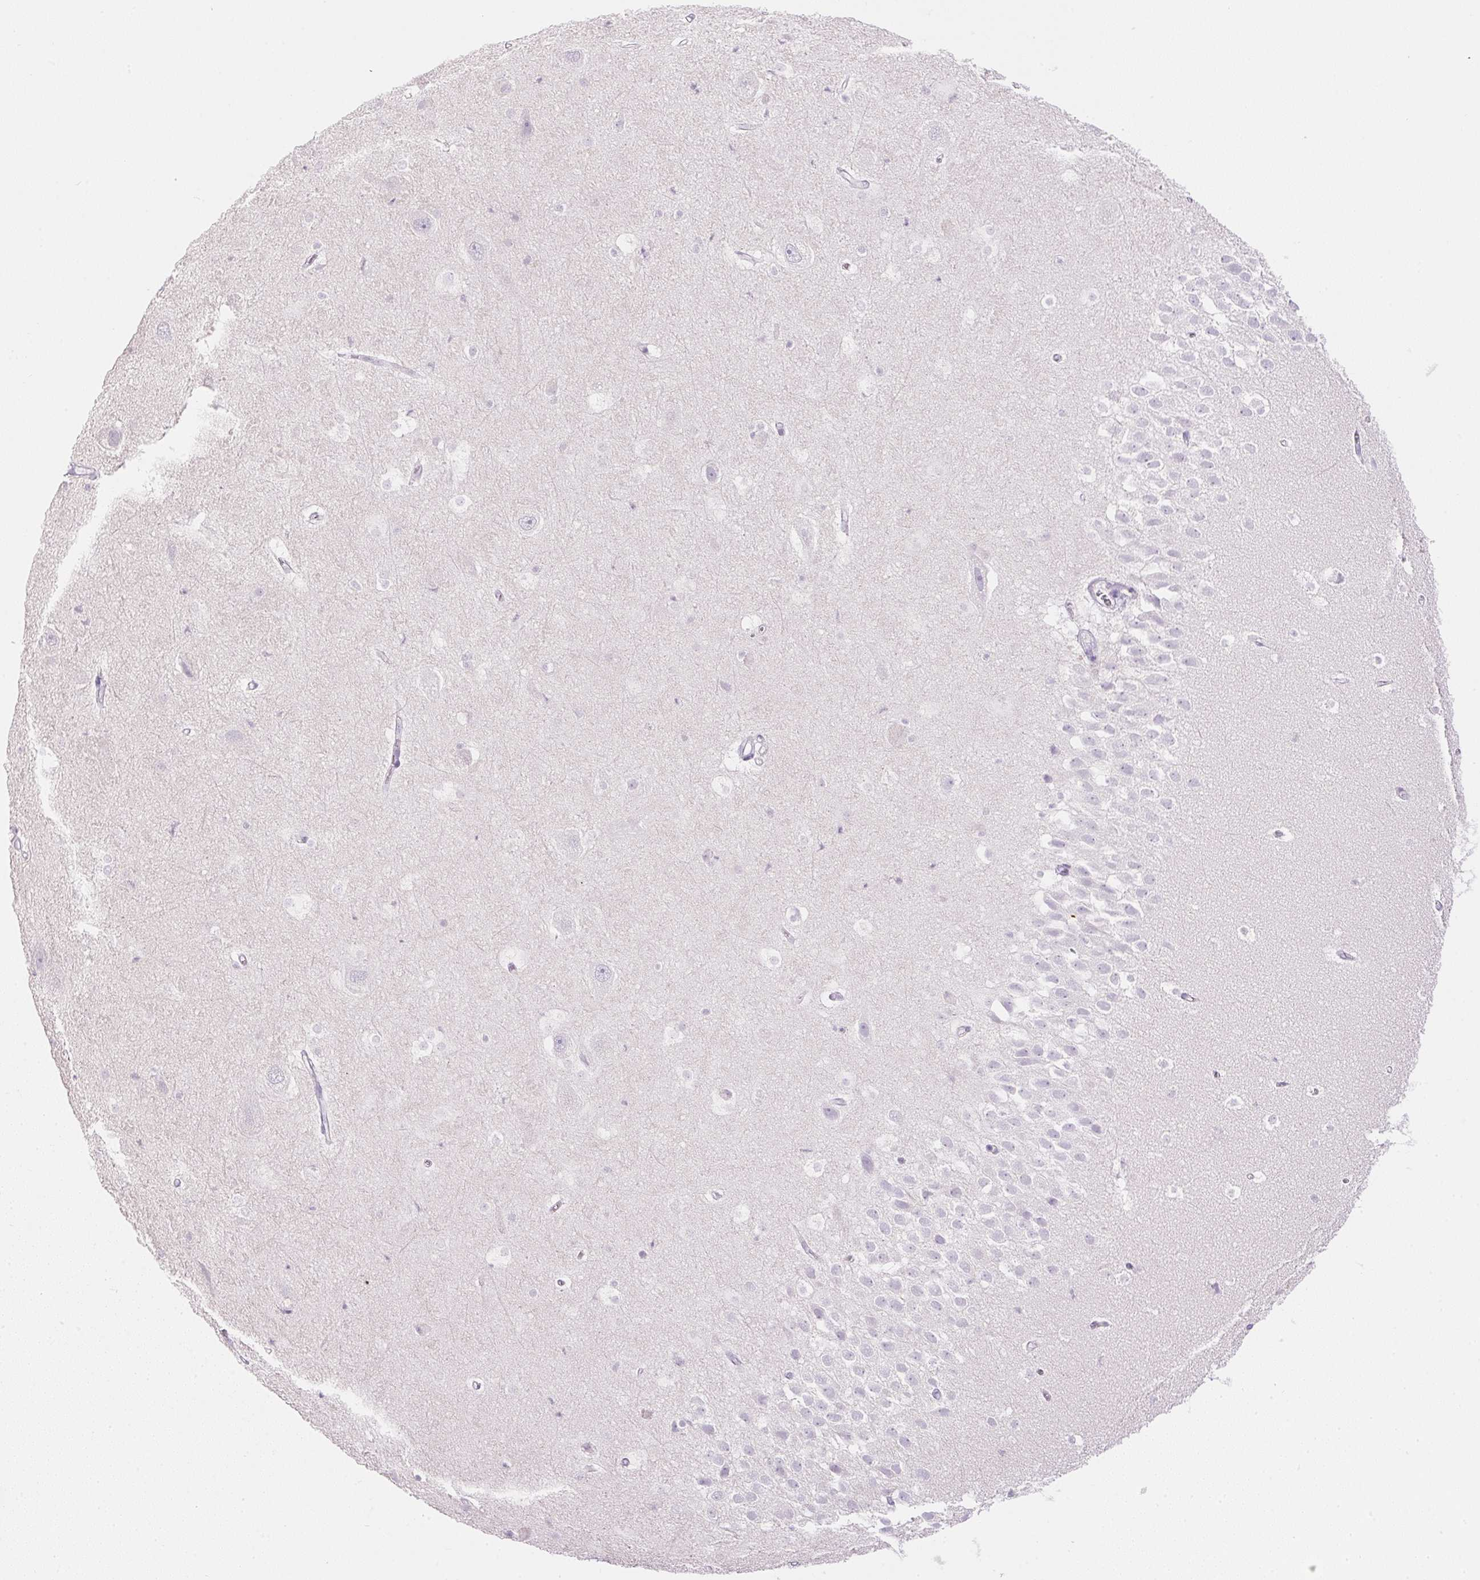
{"staining": {"intensity": "negative", "quantity": "none", "location": "none"}, "tissue": "hippocampus", "cell_type": "Glial cells", "image_type": "normal", "snomed": [{"axis": "morphology", "description": "Normal tissue, NOS"}, {"axis": "topography", "description": "Hippocampus"}], "caption": "This is an immunohistochemistry histopathology image of unremarkable human hippocampus. There is no staining in glial cells.", "gene": "ATP6V1G3", "patient": {"sex": "male", "age": 26}}